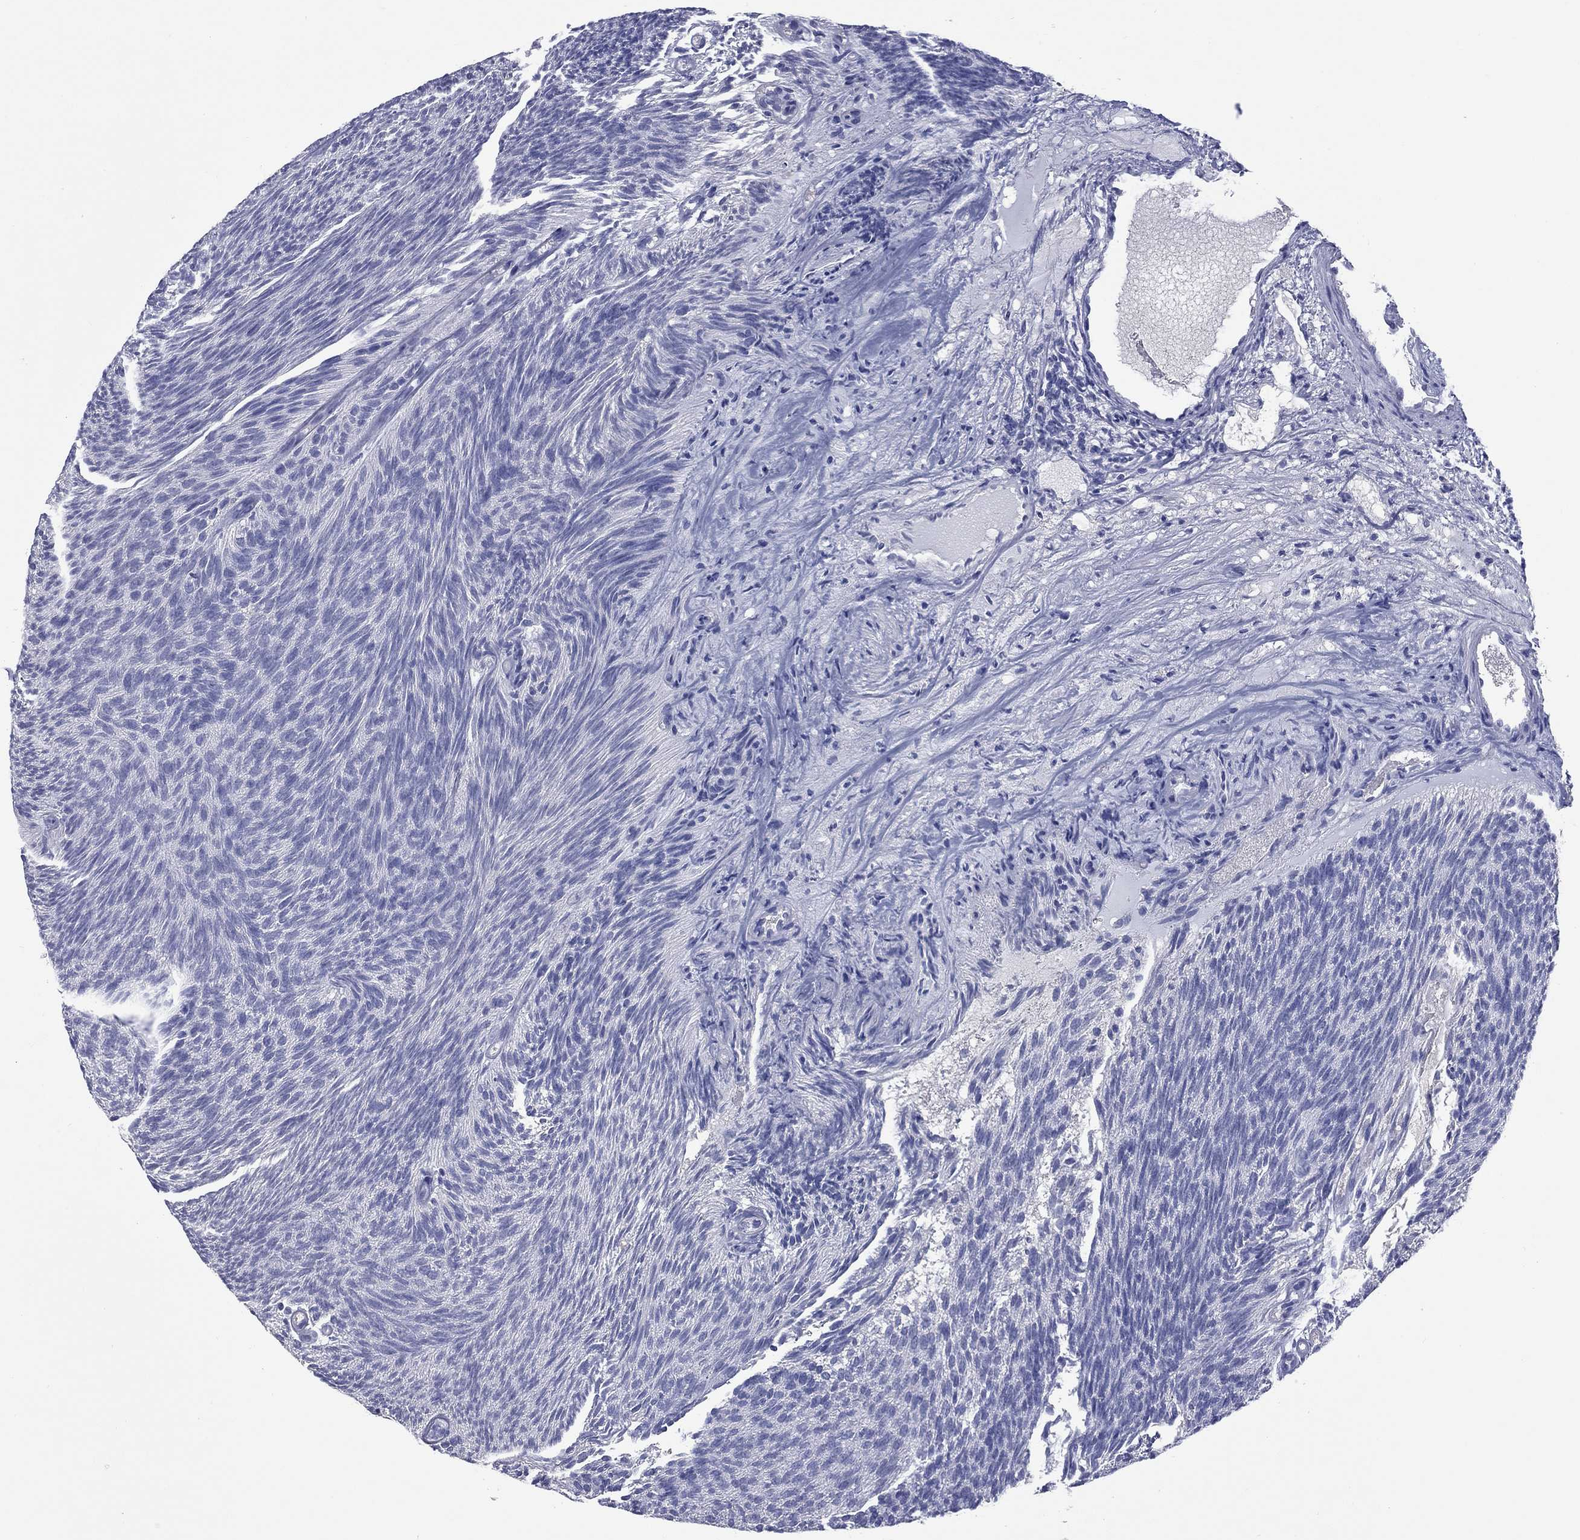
{"staining": {"intensity": "negative", "quantity": "none", "location": "none"}, "tissue": "urothelial cancer", "cell_type": "Tumor cells", "image_type": "cancer", "snomed": [{"axis": "morphology", "description": "Urothelial carcinoma, Low grade"}, {"axis": "topography", "description": "Urinary bladder"}], "caption": "This is an immunohistochemistry (IHC) histopathology image of human urothelial cancer. There is no positivity in tumor cells.", "gene": "UNC119B", "patient": {"sex": "male", "age": 77}}